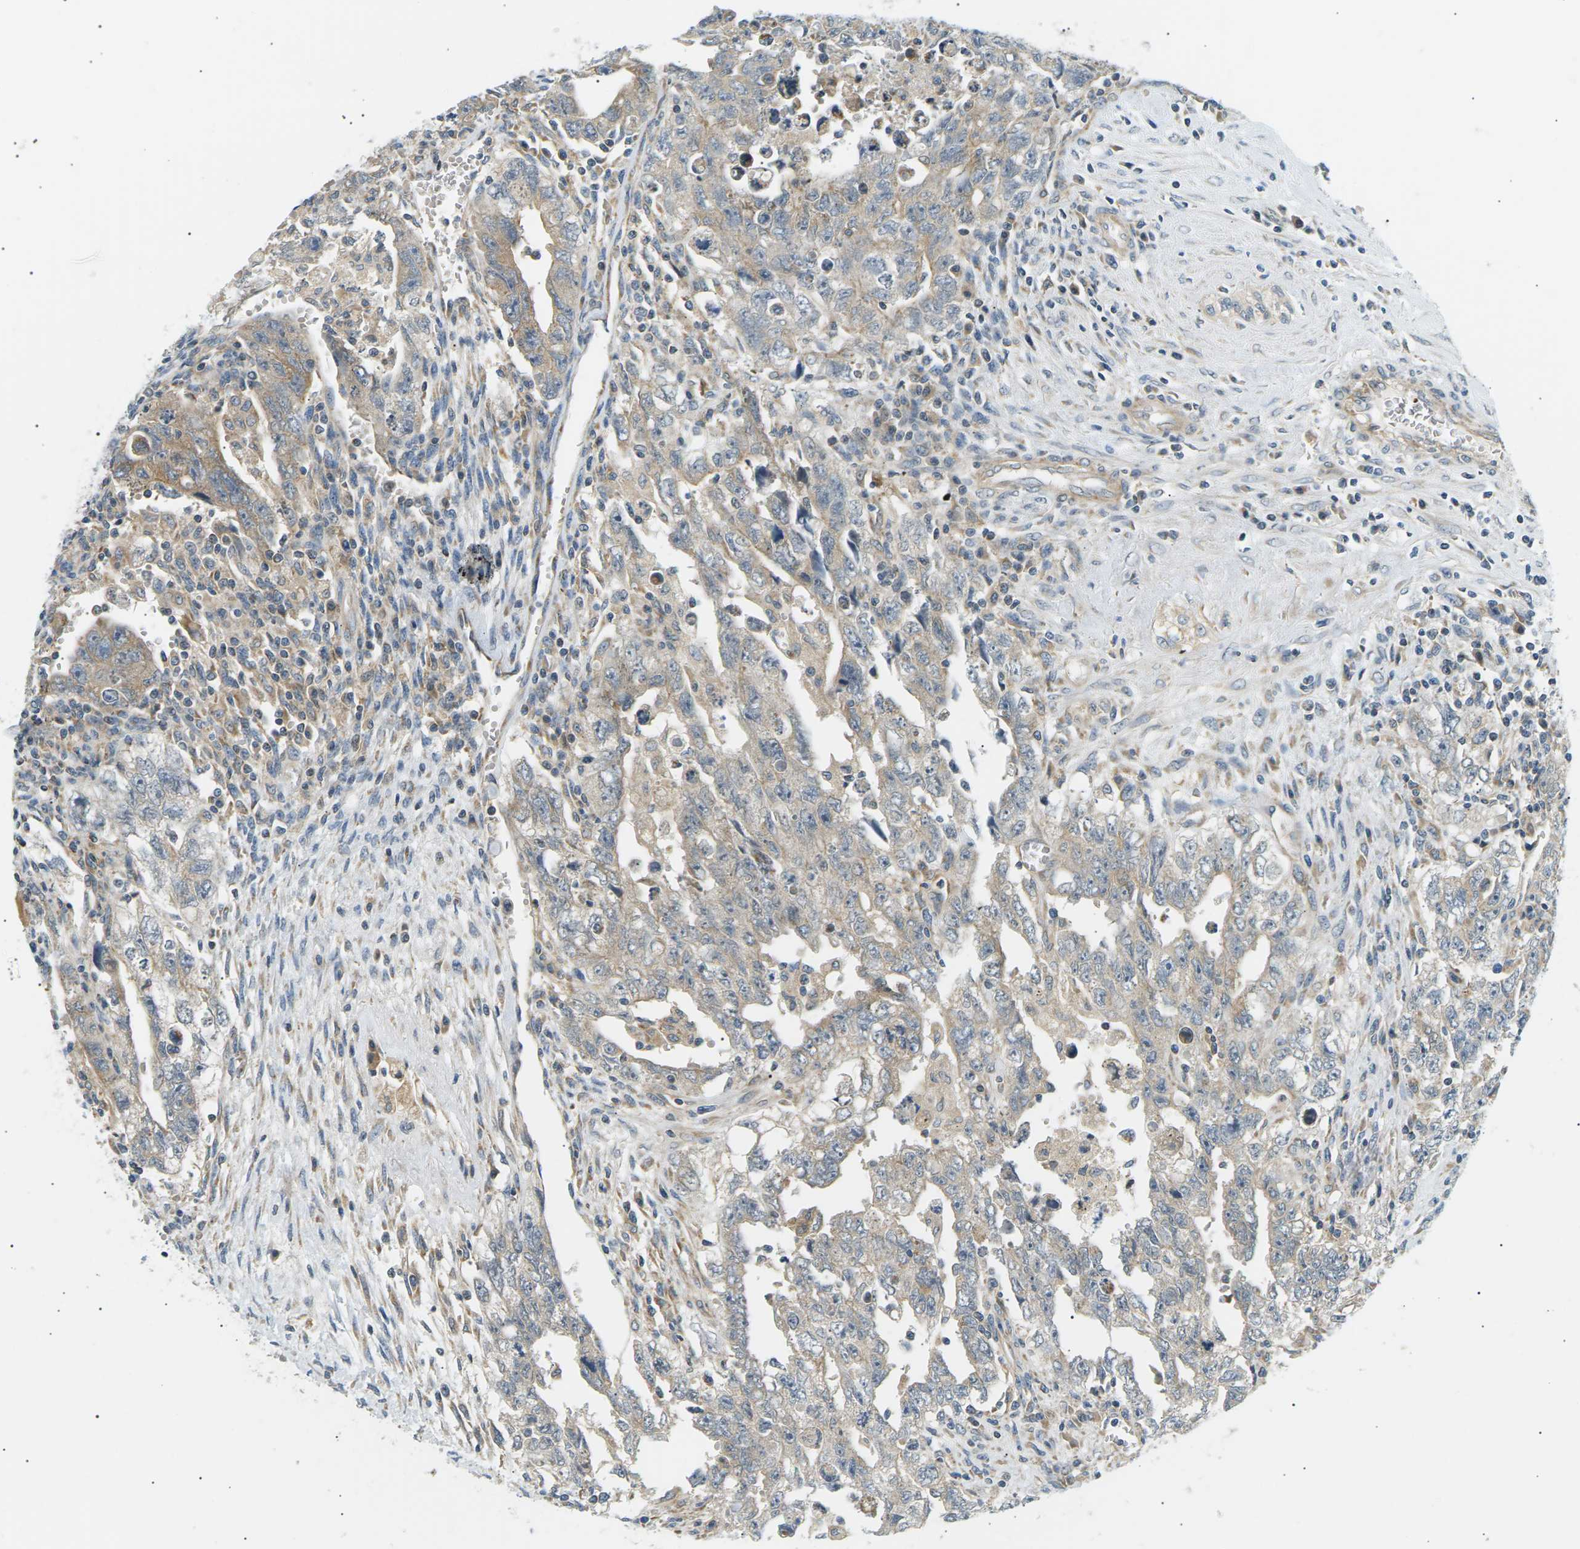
{"staining": {"intensity": "weak", "quantity": ">75%", "location": "cytoplasmic/membranous"}, "tissue": "testis cancer", "cell_type": "Tumor cells", "image_type": "cancer", "snomed": [{"axis": "morphology", "description": "Carcinoma, Embryonal, NOS"}, {"axis": "topography", "description": "Testis"}], "caption": "Embryonal carcinoma (testis) stained with a brown dye shows weak cytoplasmic/membranous positive expression in approximately >75% of tumor cells.", "gene": "TBC1D8", "patient": {"sex": "male", "age": 28}}